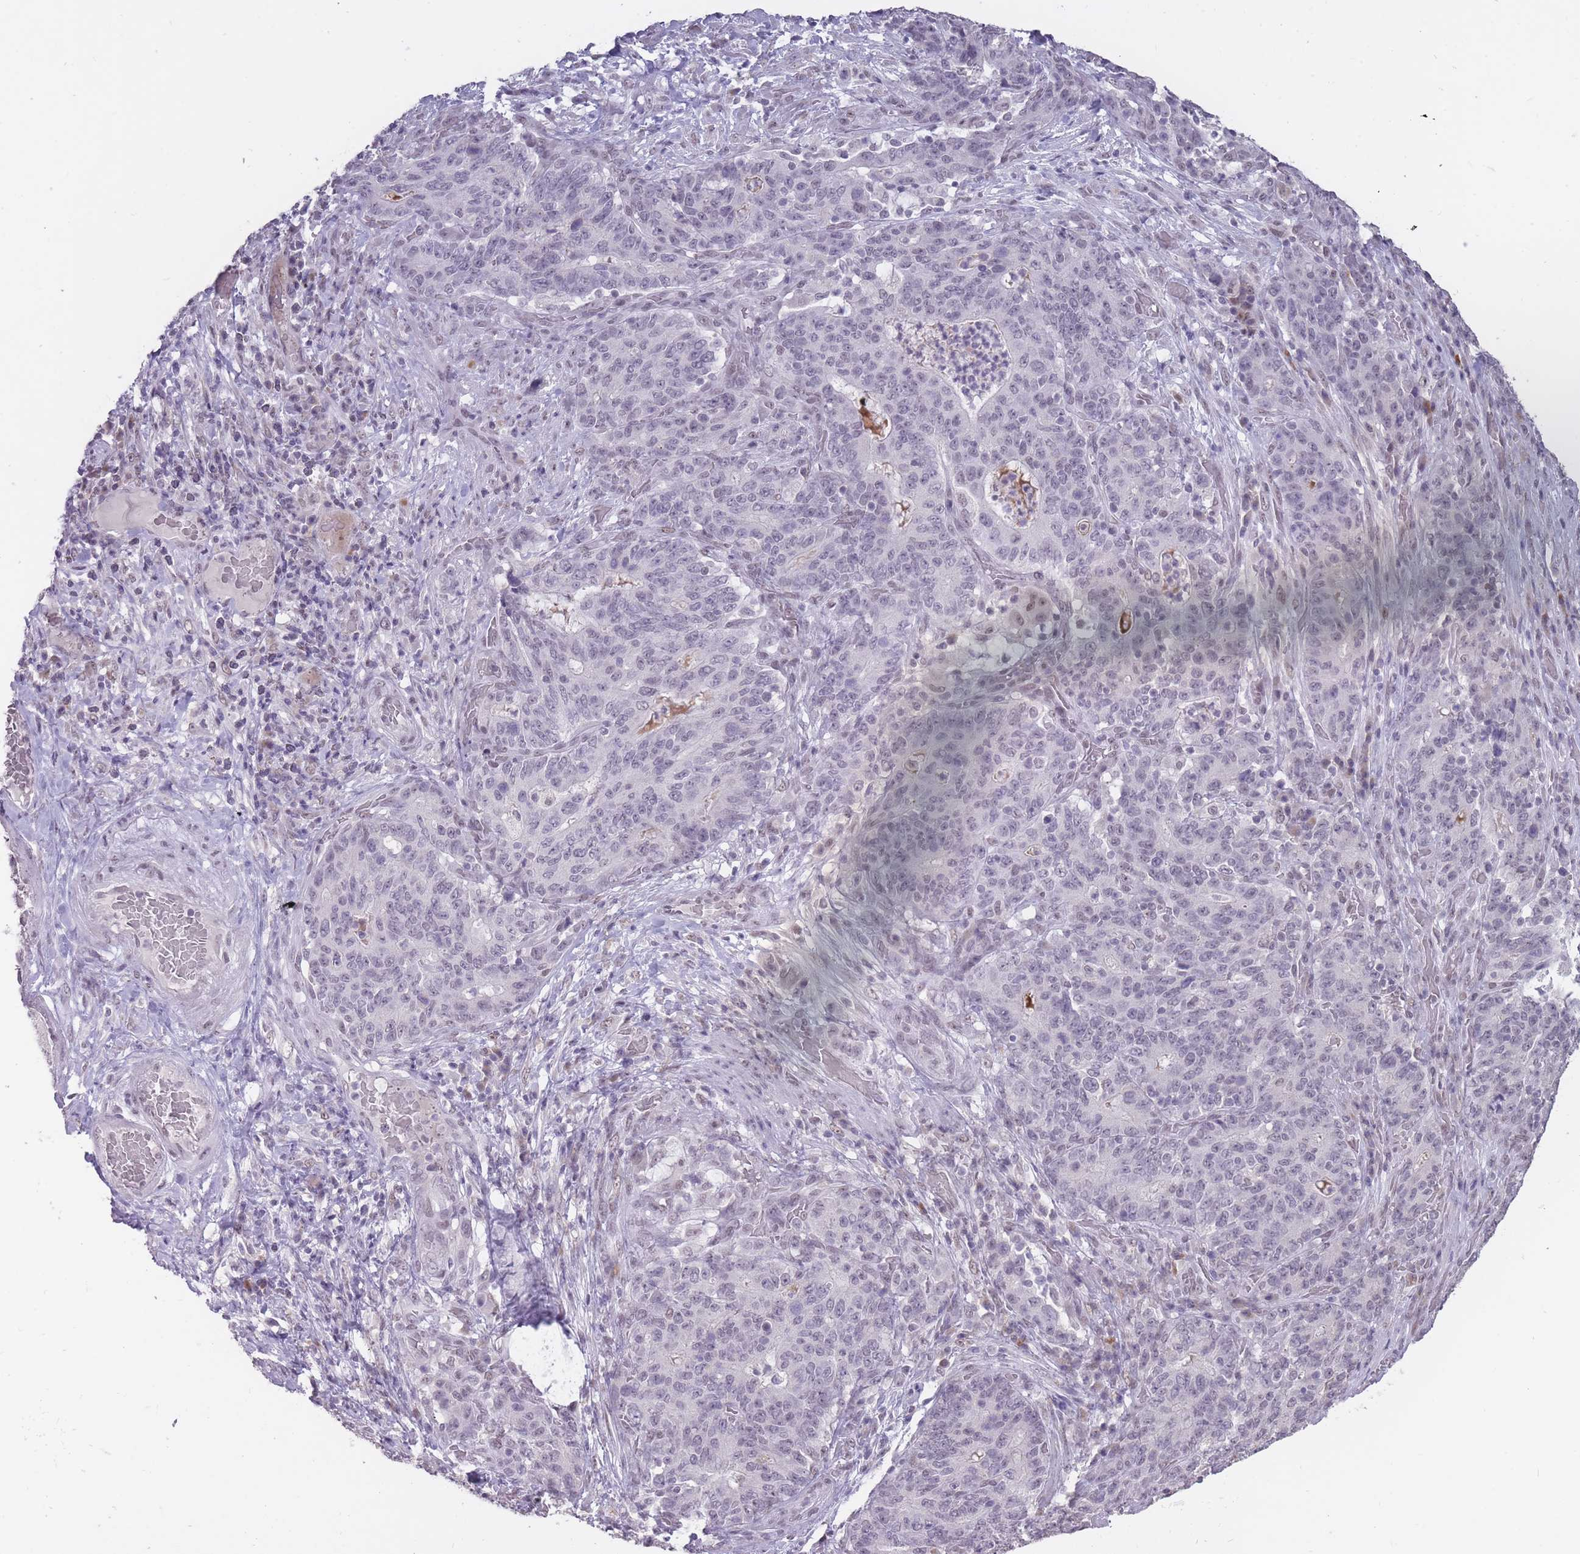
{"staining": {"intensity": "negative", "quantity": "none", "location": "none"}, "tissue": "stomach cancer", "cell_type": "Tumor cells", "image_type": "cancer", "snomed": [{"axis": "morphology", "description": "Normal tissue, NOS"}, {"axis": "morphology", "description": "Adenocarcinoma, NOS"}, {"axis": "topography", "description": "Stomach"}], "caption": "The image reveals no significant staining in tumor cells of adenocarcinoma (stomach).", "gene": "HNRNPUL1", "patient": {"sex": "female", "age": 64}}